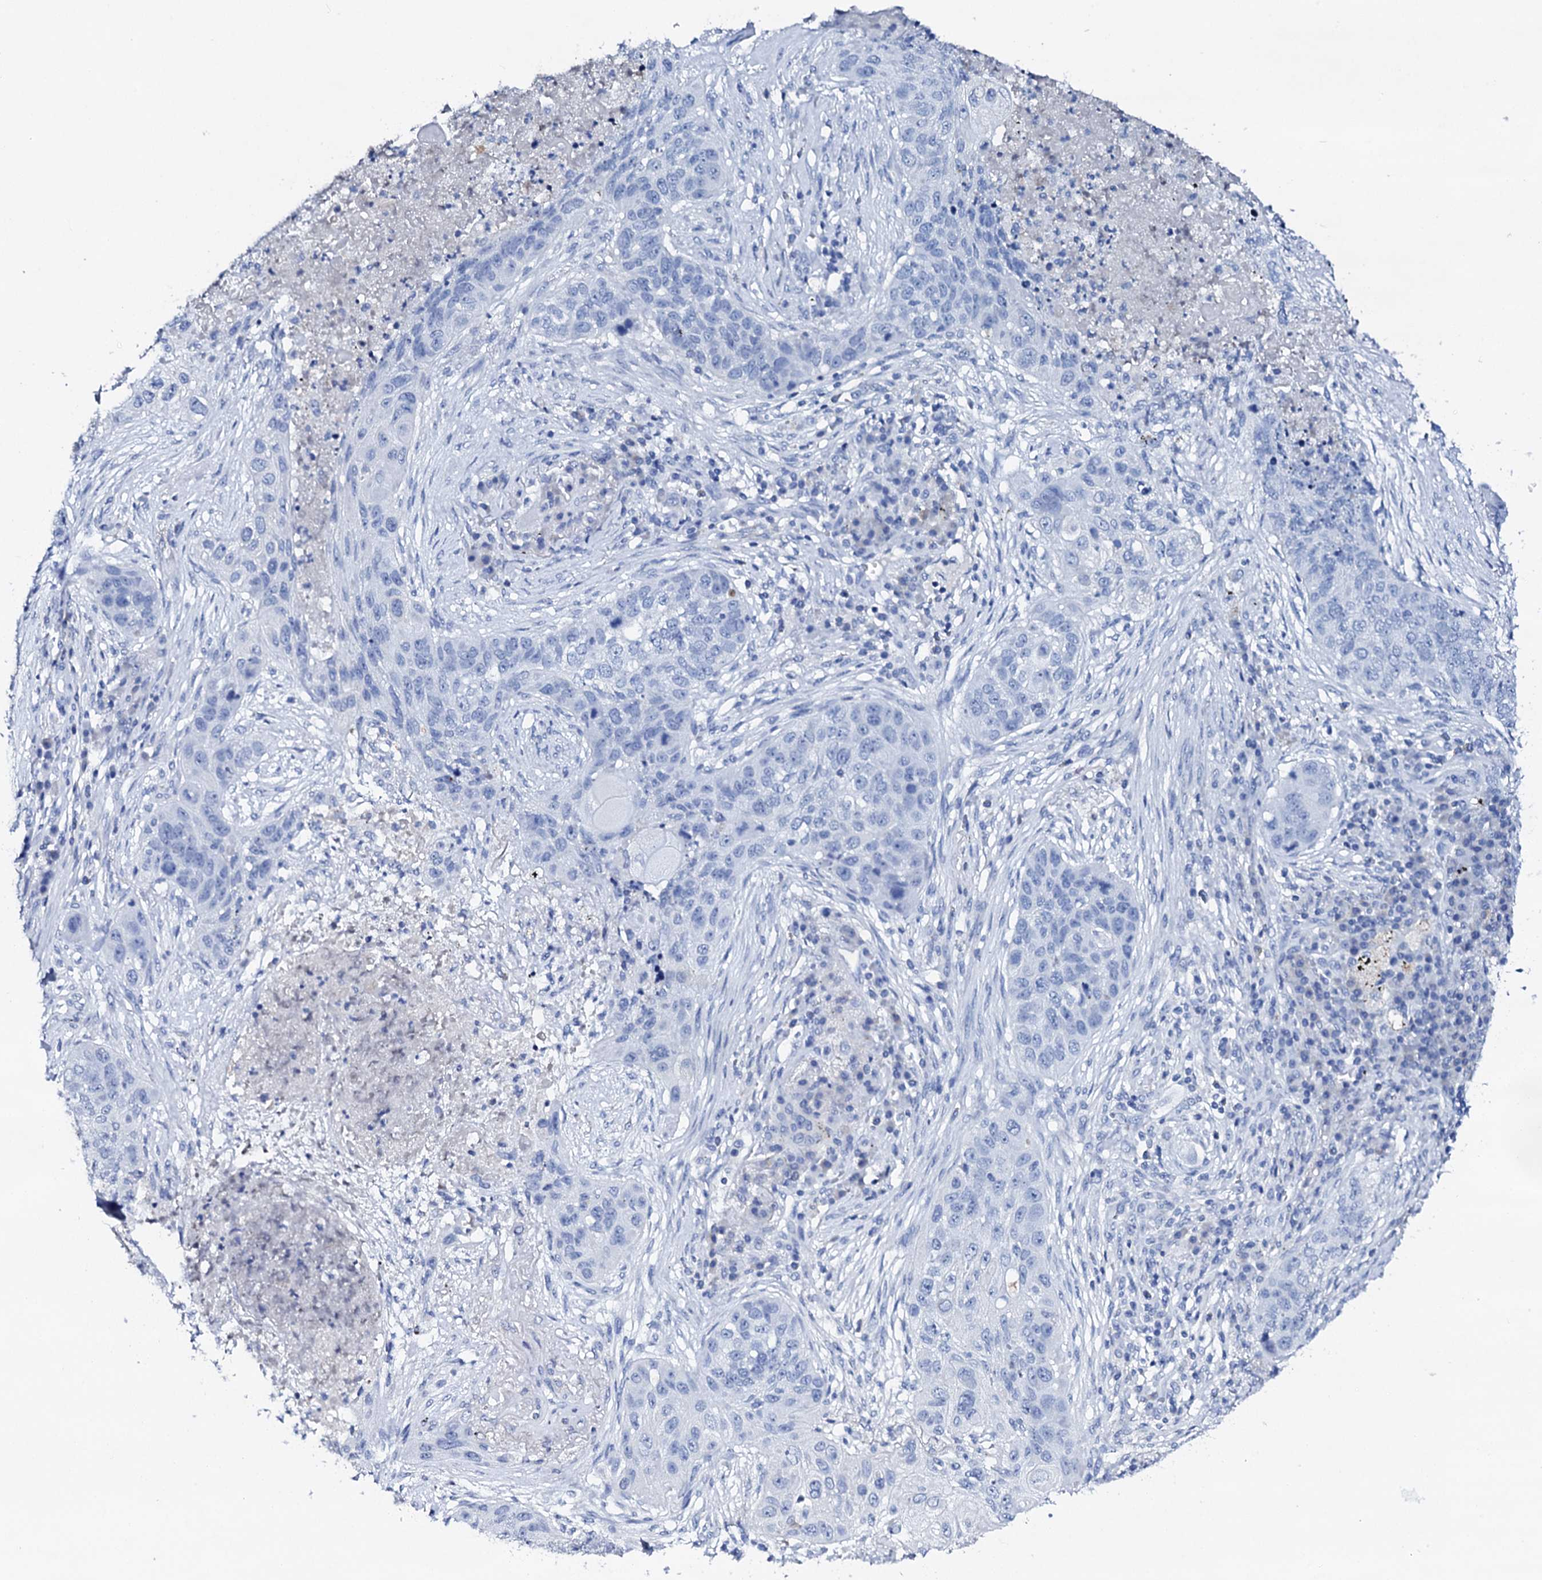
{"staining": {"intensity": "negative", "quantity": "none", "location": "none"}, "tissue": "lung cancer", "cell_type": "Tumor cells", "image_type": "cancer", "snomed": [{"axis": "morphology", "description": "Squamous cell carcinoma, NOS"}, {"axis": "topography", "description": "Lung"}], "caption": "Immunohistochemistry (IHC) photomicrograph of human squamous cell carcinoma (lung) stained for a protein (brown), which reveals no staining in tumor cells.", "gene": "FBXL16", "patient": {"sex": "female", "age": 63}}